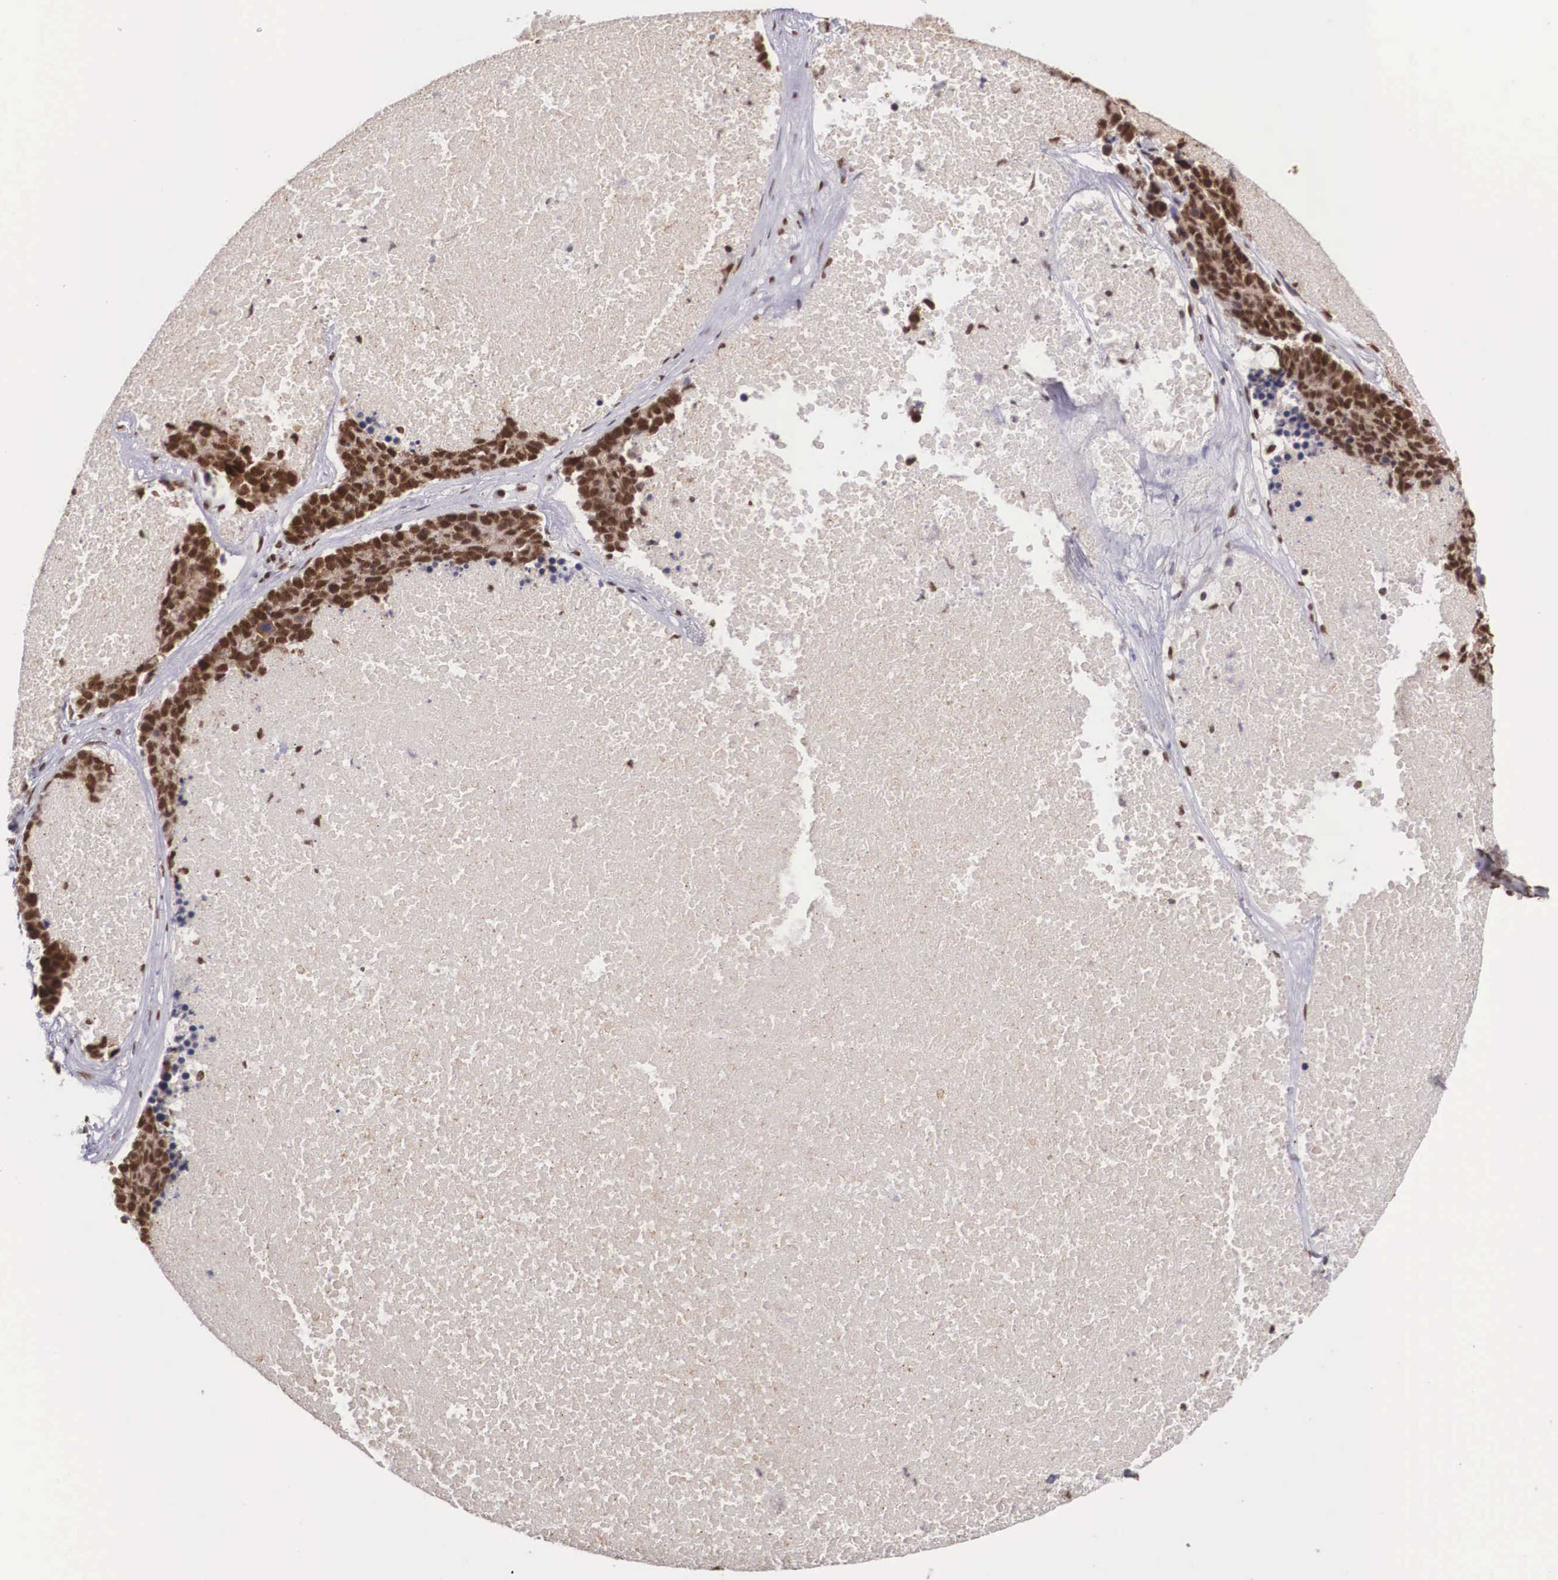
{"staining": {"intensity": "strong", "quantity": ">75%", "location": "nuclear"}, "tissue": "lung cancer", "cell_type": "Tumor cells", "image_type": "cancer", "snomed": [{"axis": "morphology", "description": "Neoplasm, malignant, NOS"}, {"axis": "topography", "description": "Lung"}], "caption": "DAB immunohistochemical staining of human lung cancer (malignant neoplasm) exhibits strong nuclear protein staining in about >75% of tumor cells. The staining was performed using DAB, with brown indicating positive protein expression. Nuclei are stained blue with hematoxylin.", "gene": "POLR2F", "patient": {"sex": "female", "age": 75}}